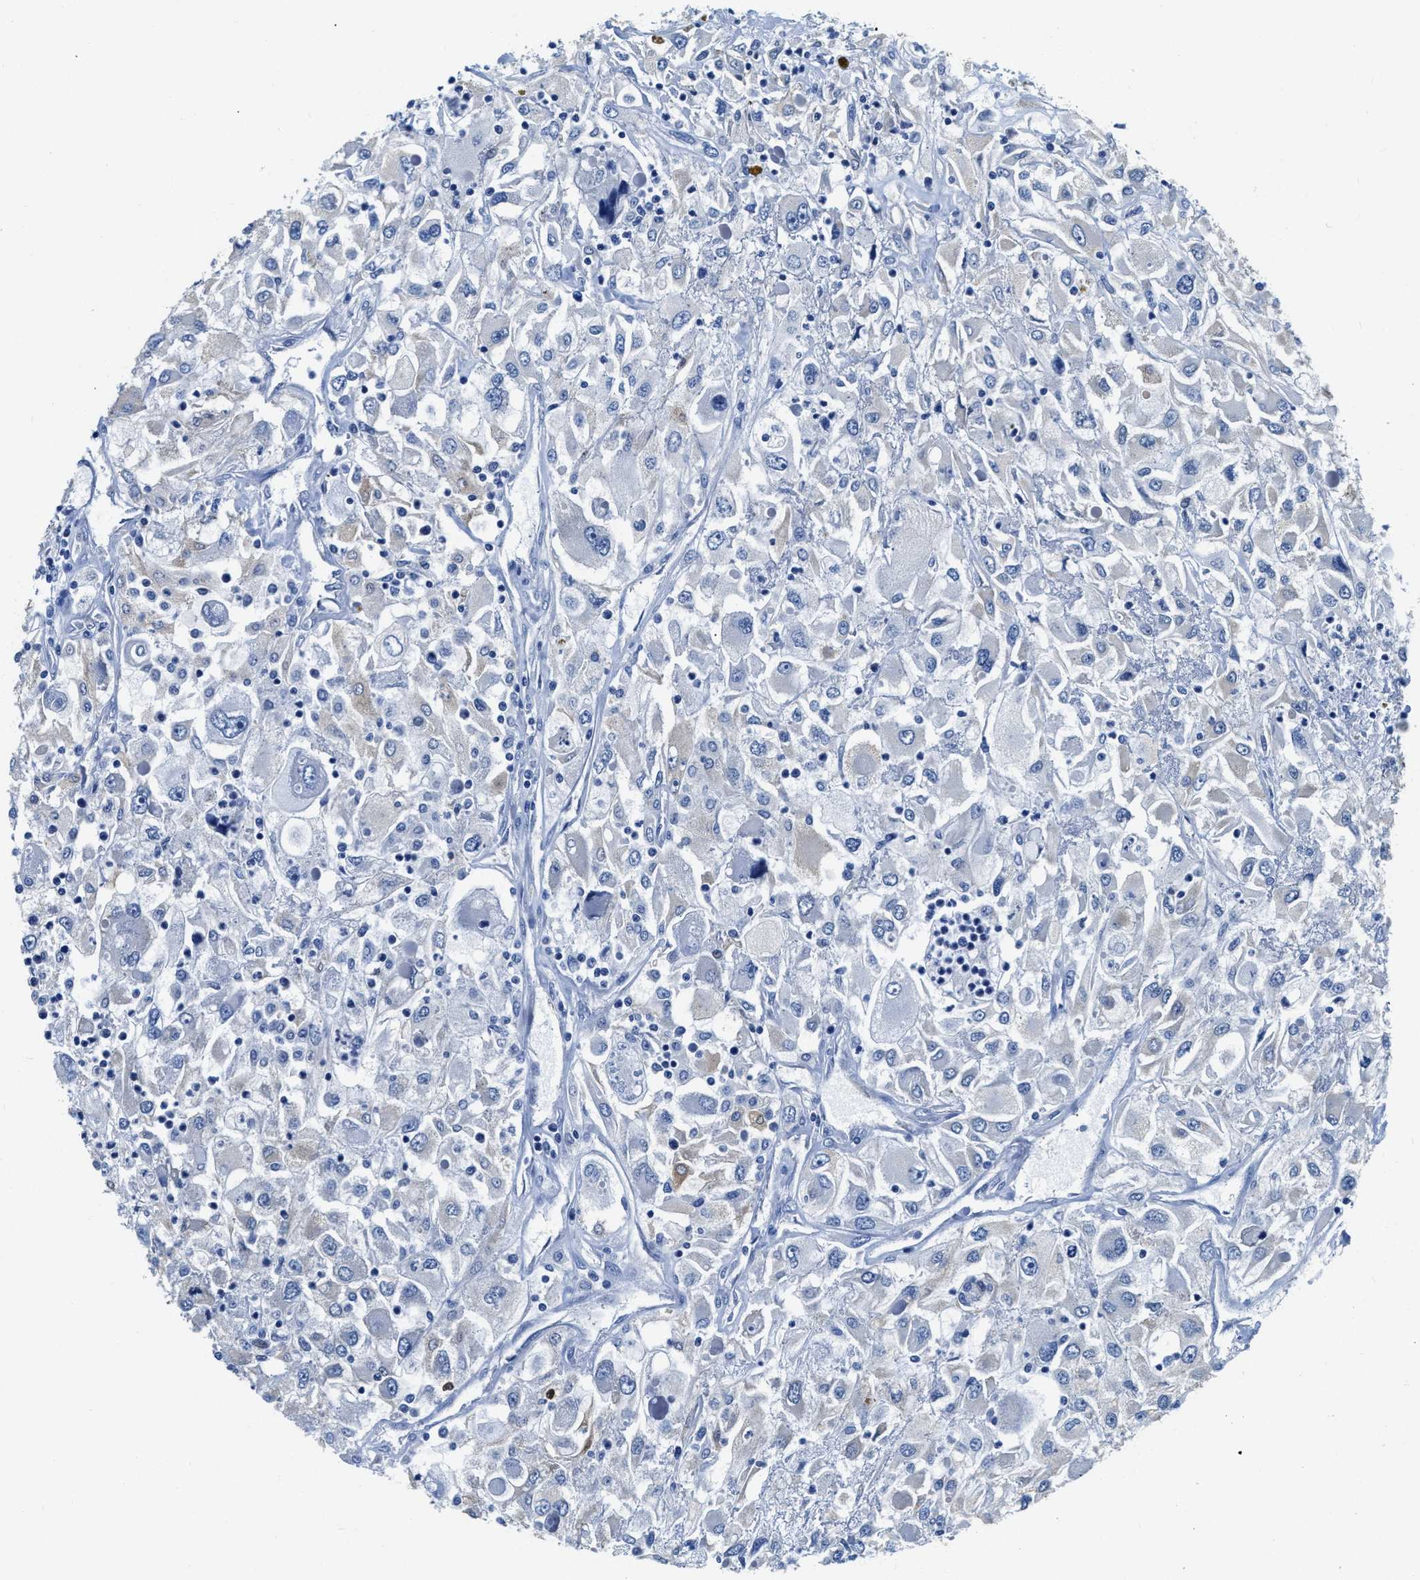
{"staining": {"intensity": "negative", "quantity": "none", "location": "none"}, "tissue": "renal cancer", "cell_type": "Tumor cells", "image_type": "cancer", "snomed": [{"axis": "morphology", "description": "Adenocarcinoma, NOS"}, {"axis": "topography", "description": "Kidney"}], "caption": "A micrograph of renal cancer (adenocarcinoma) stained for a protein demonstrates no brown staining in tumor cells.", "gene": "ZDHHC13", "patient": {"sex": "female", "age": 52}}